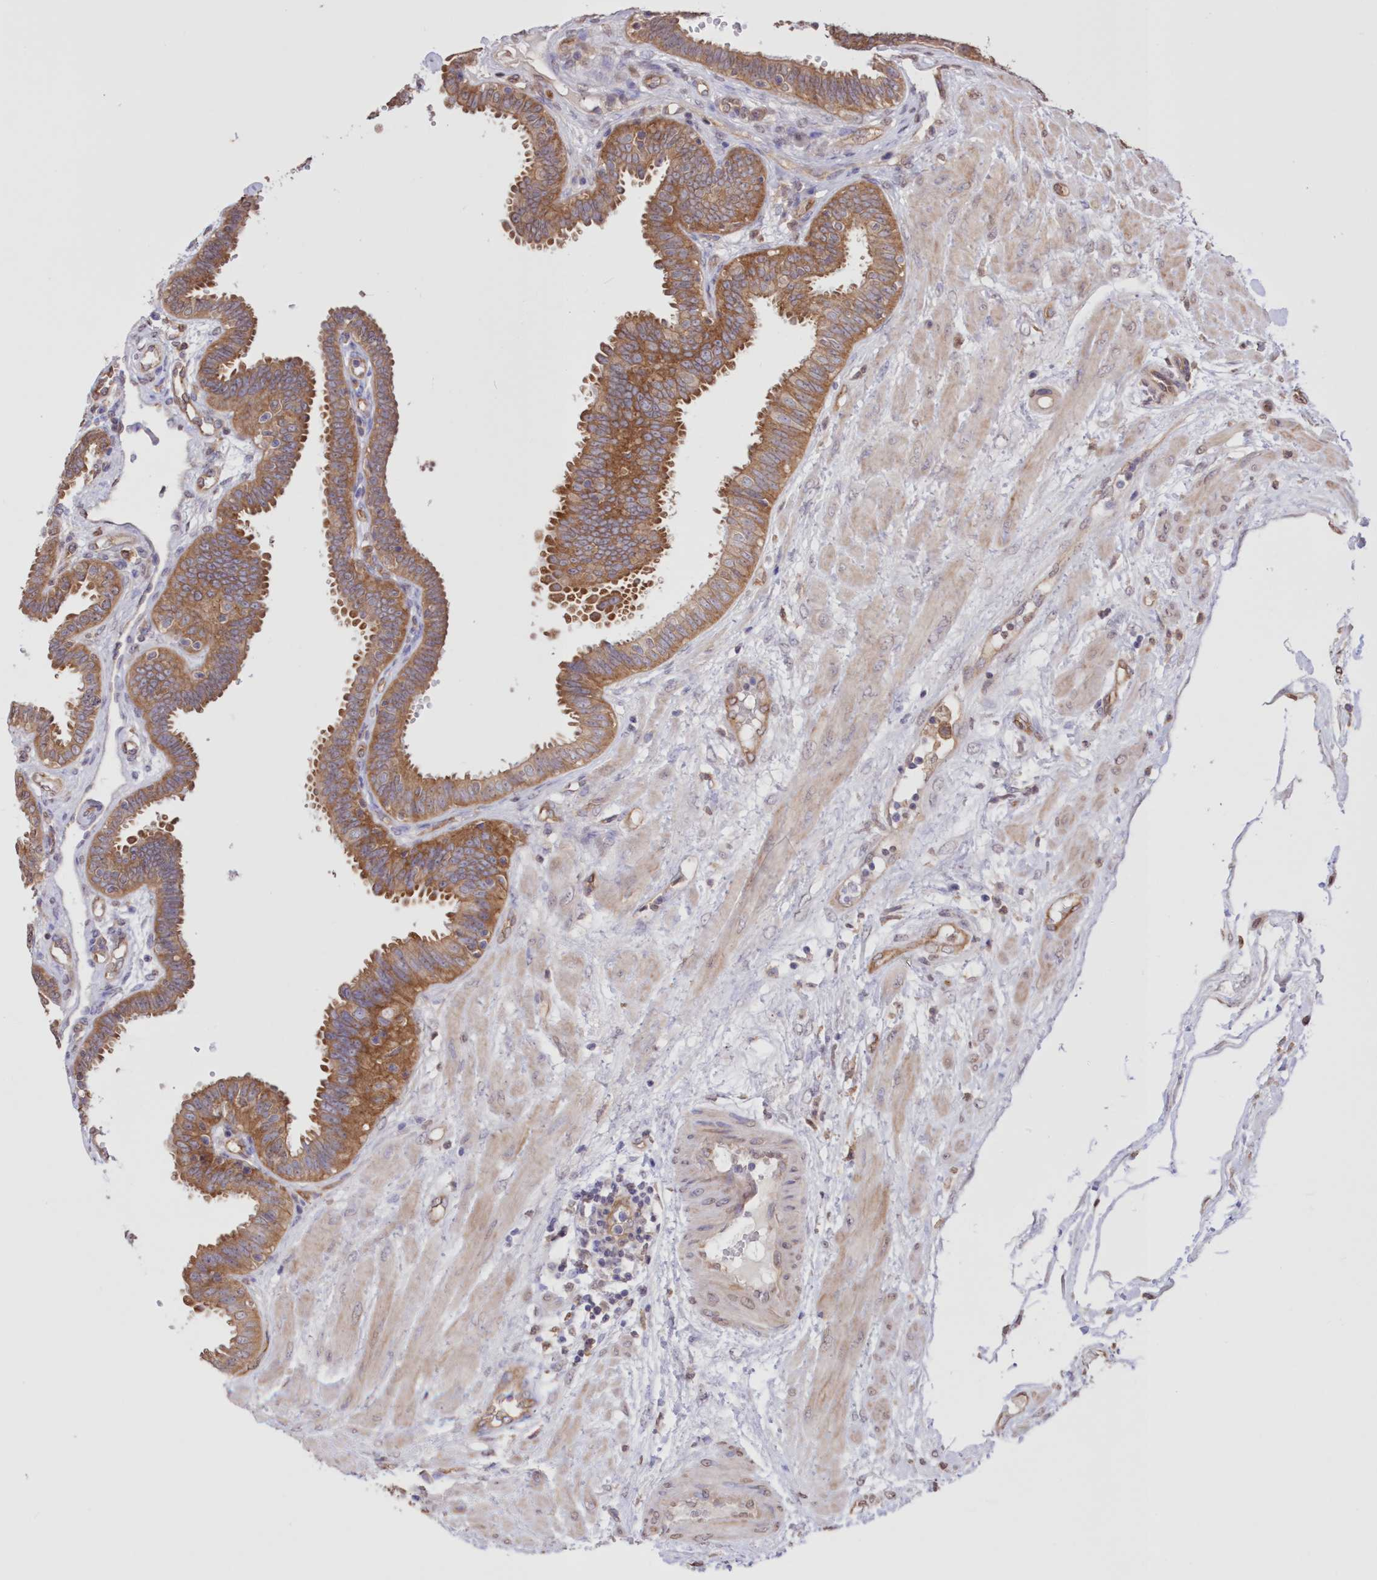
{"staining": {"intensity": "moderate", "quantity": ">75%", "location": "cytoplasmic/membranous"}, "tissue": "fallopian tube", "cell_type": "Glandular cells", "image_type": "normal", "snomed": [{"axis": "morphology", "description": "Normal tissue, NOS"}, {"axis": "topography", "description": "Fallopian tube"}], "caption": "The image displays a brown stain indicating the presence of a protein in the cytoplasmic/membranous of glandular cells in fallopian tube. Using DAB (3,3'-diaminobenzidine) (brown) and hematoxylin (blue) stains, captured at high magnification using brightfield microscopy.", "gene": "FCHO2", "patient": {"sex": "female", "age": 32}}